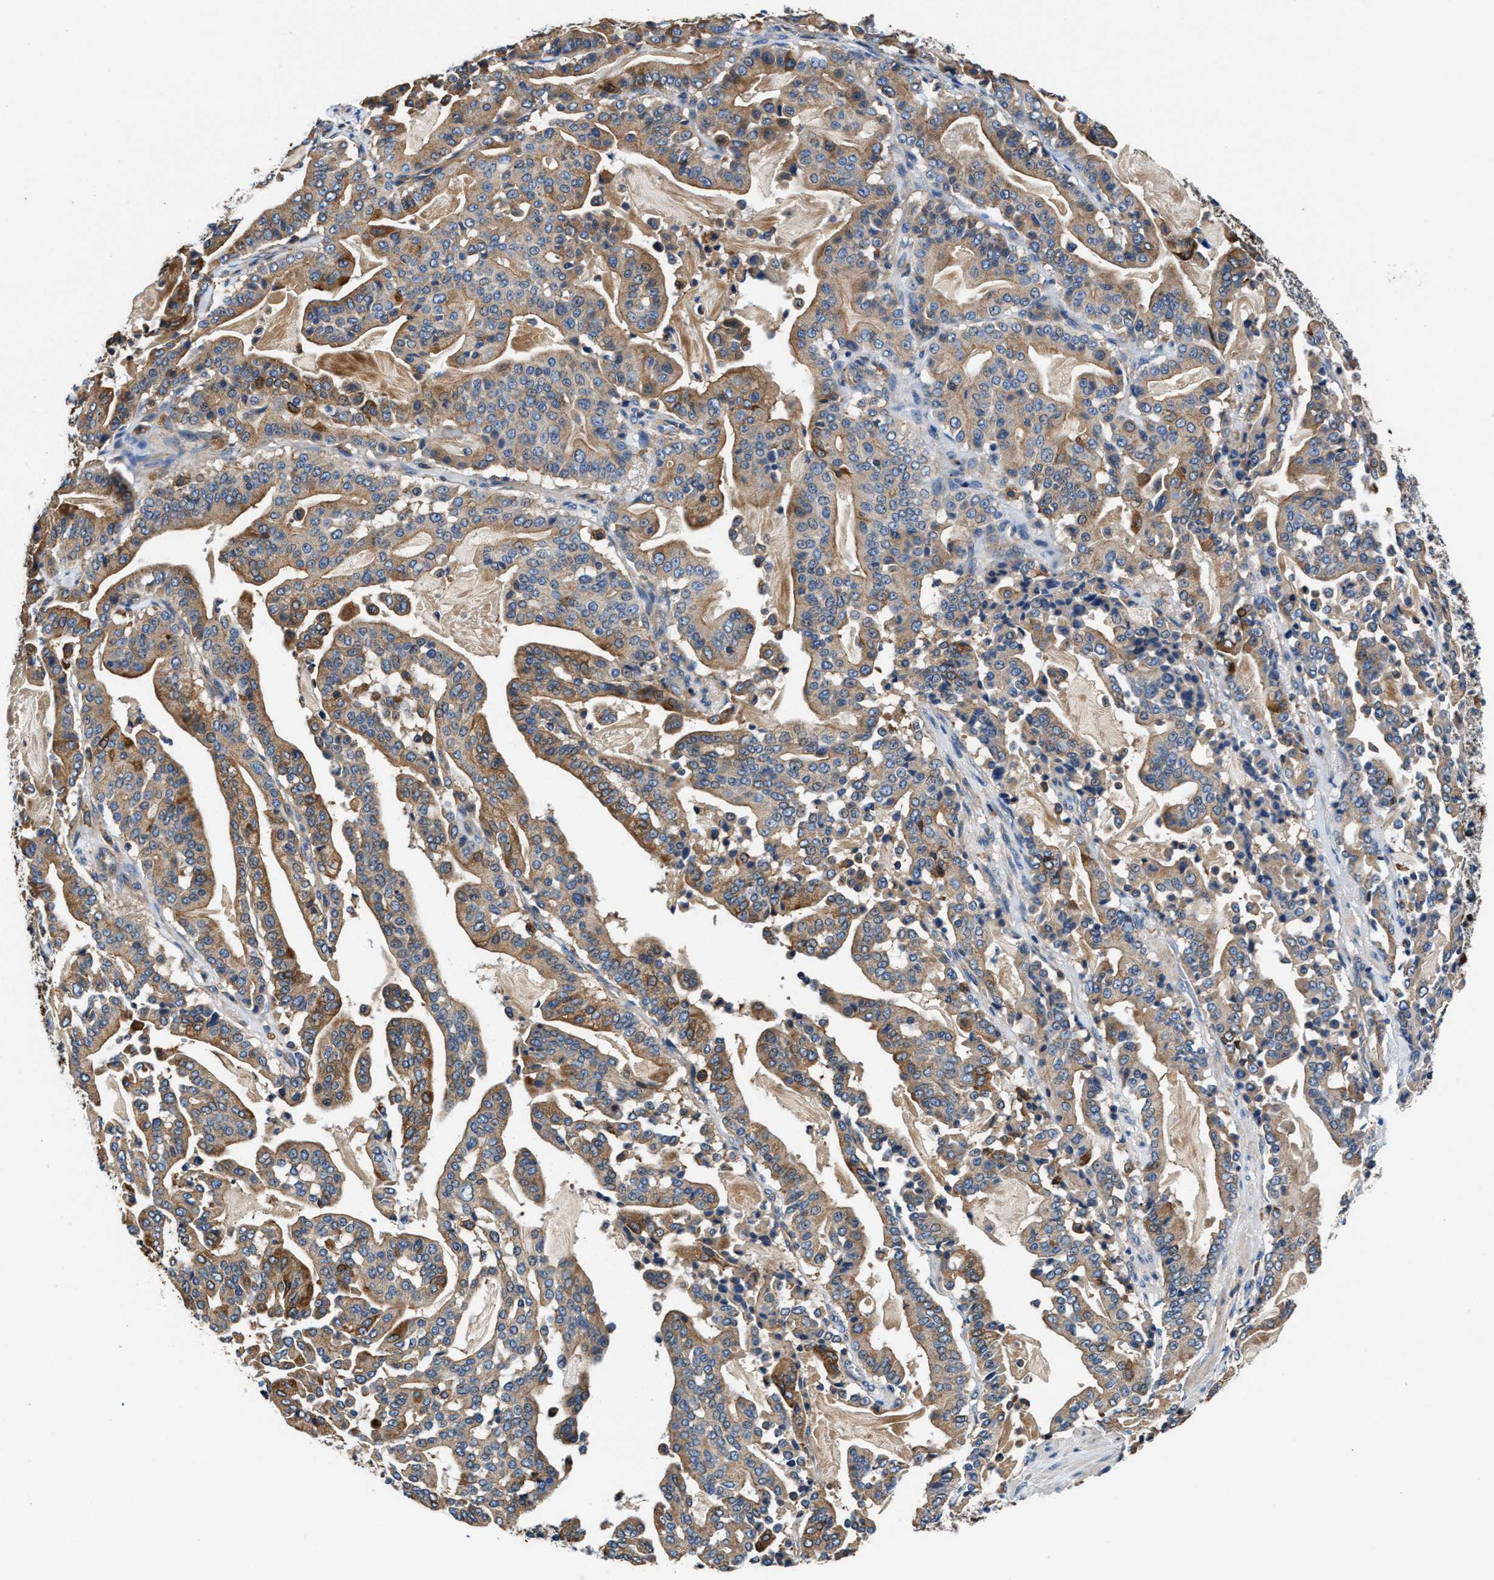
{"staining": {"intensity": "moderate", "quantity": ">75%", "location": "cytoplasmic/membranous"}, "tissue": "pancreatic cancer", "cell_type": "Tumor cells", "image_type": "cancer", "snomed": [{"axis": "morphology", "description": "Adenocarcinoma, NOS"}, {"axis": "topography", "description": "Pancreas"}], "caption": "The histopathology image exhibits immunohistochemical staining of pancreatic cancer (adenocarcinoma). There is moderate cytoplasmic/membranous positivity is seen in approximately >75% of tumor cells.", "gene": "PPP1R9B", "patient": {"sex": "male", "age": 63}}